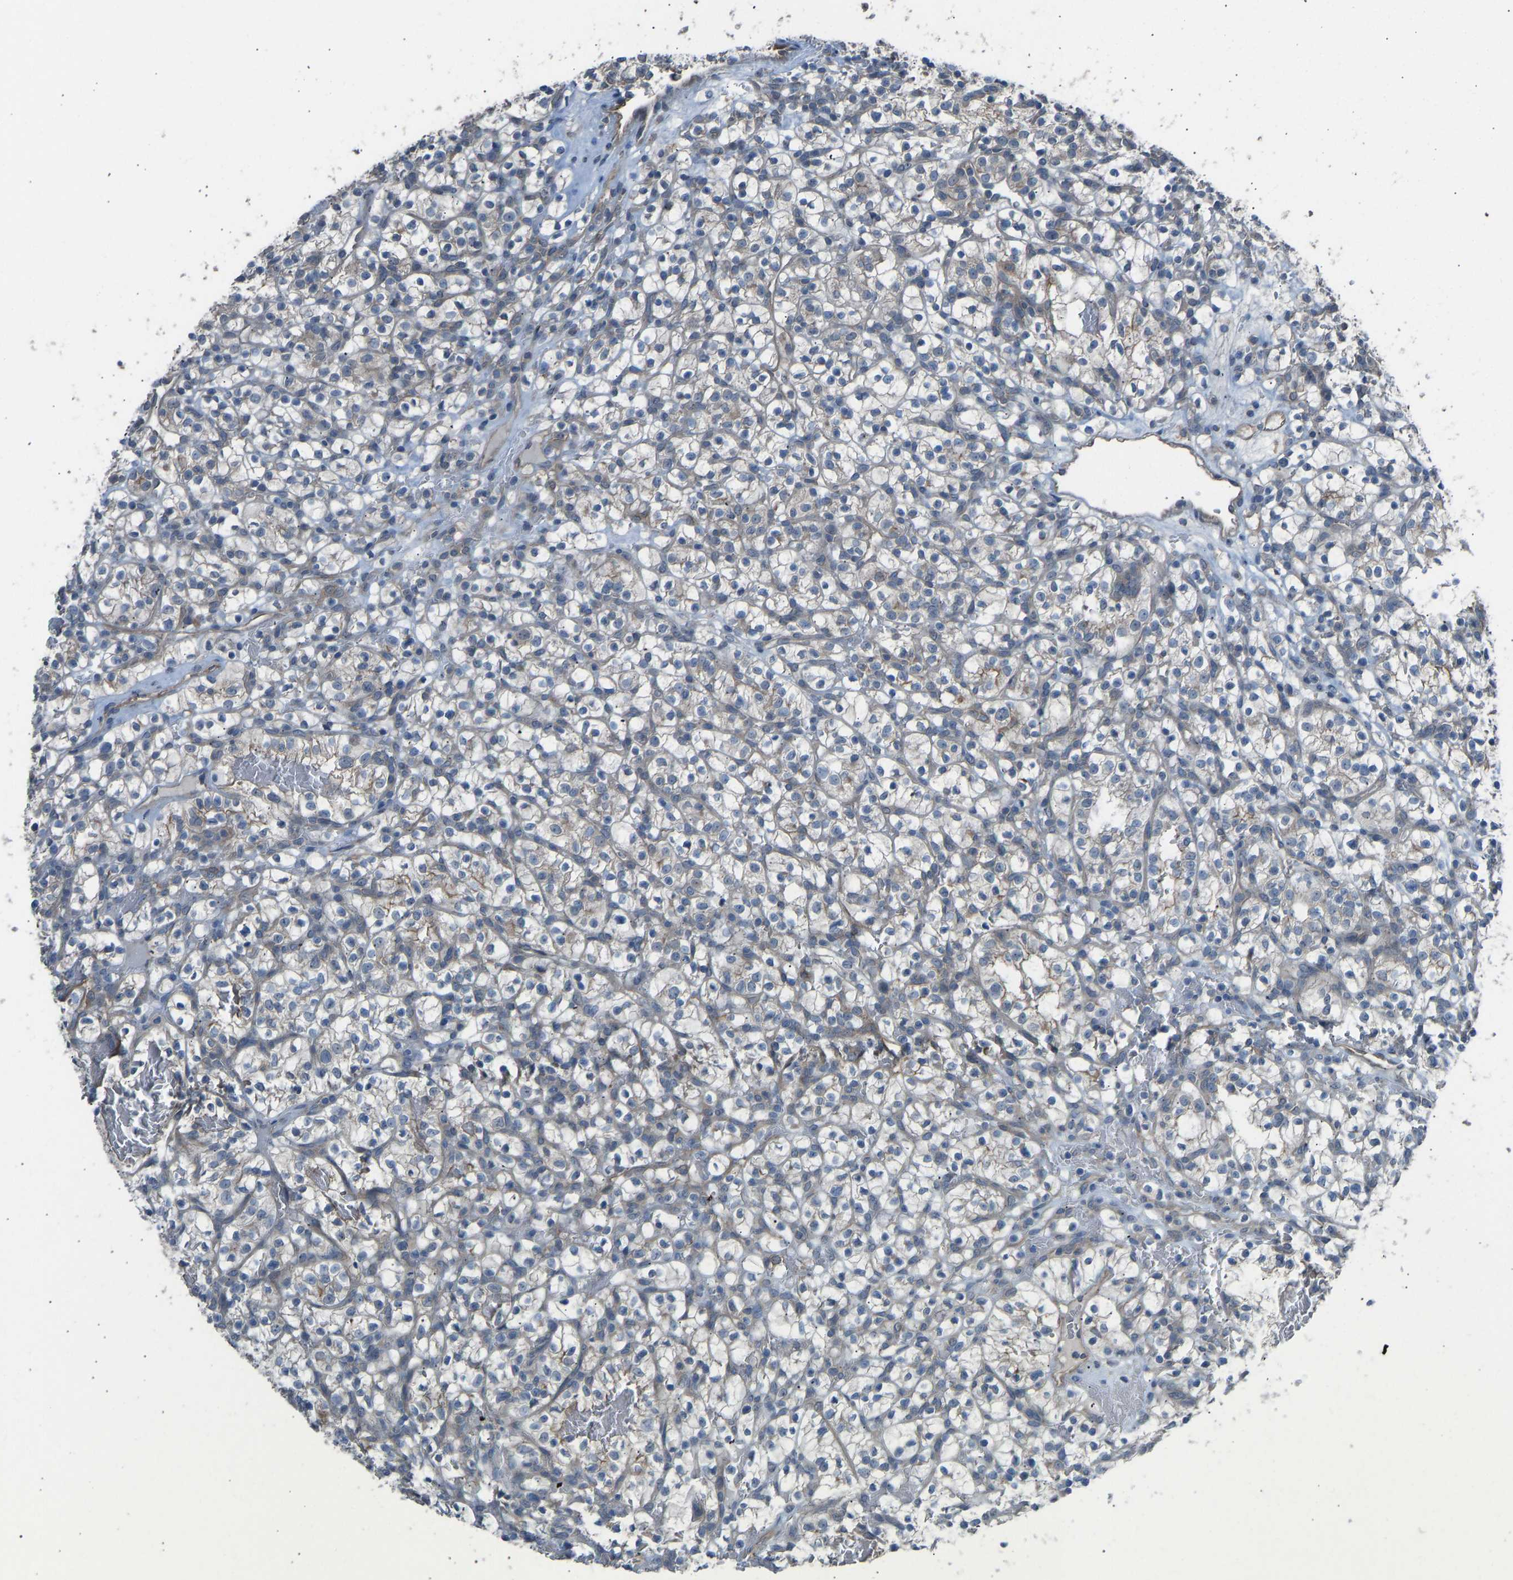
{"staining": {"intensity": "weak", "quantity": "<25%", "location": "cytoplasmic/membranous"}, "tissue": "renal cancer", "cell_type": "Tumor cells", "image_type": "cancer", "snomed": [{"axis": "morphology", "description": "Adenocarcinoma, NOS"}, {"axis": "topography", "description": "Kidney"}], "caption": "Protein analysis of renal cancer displays no significant positivity in tumor cells. (DAB immunohistochemistry with hematoxylin counter stain).", "gene": "SLC43A1", "patient": {"sex": "female", "age": 57}}